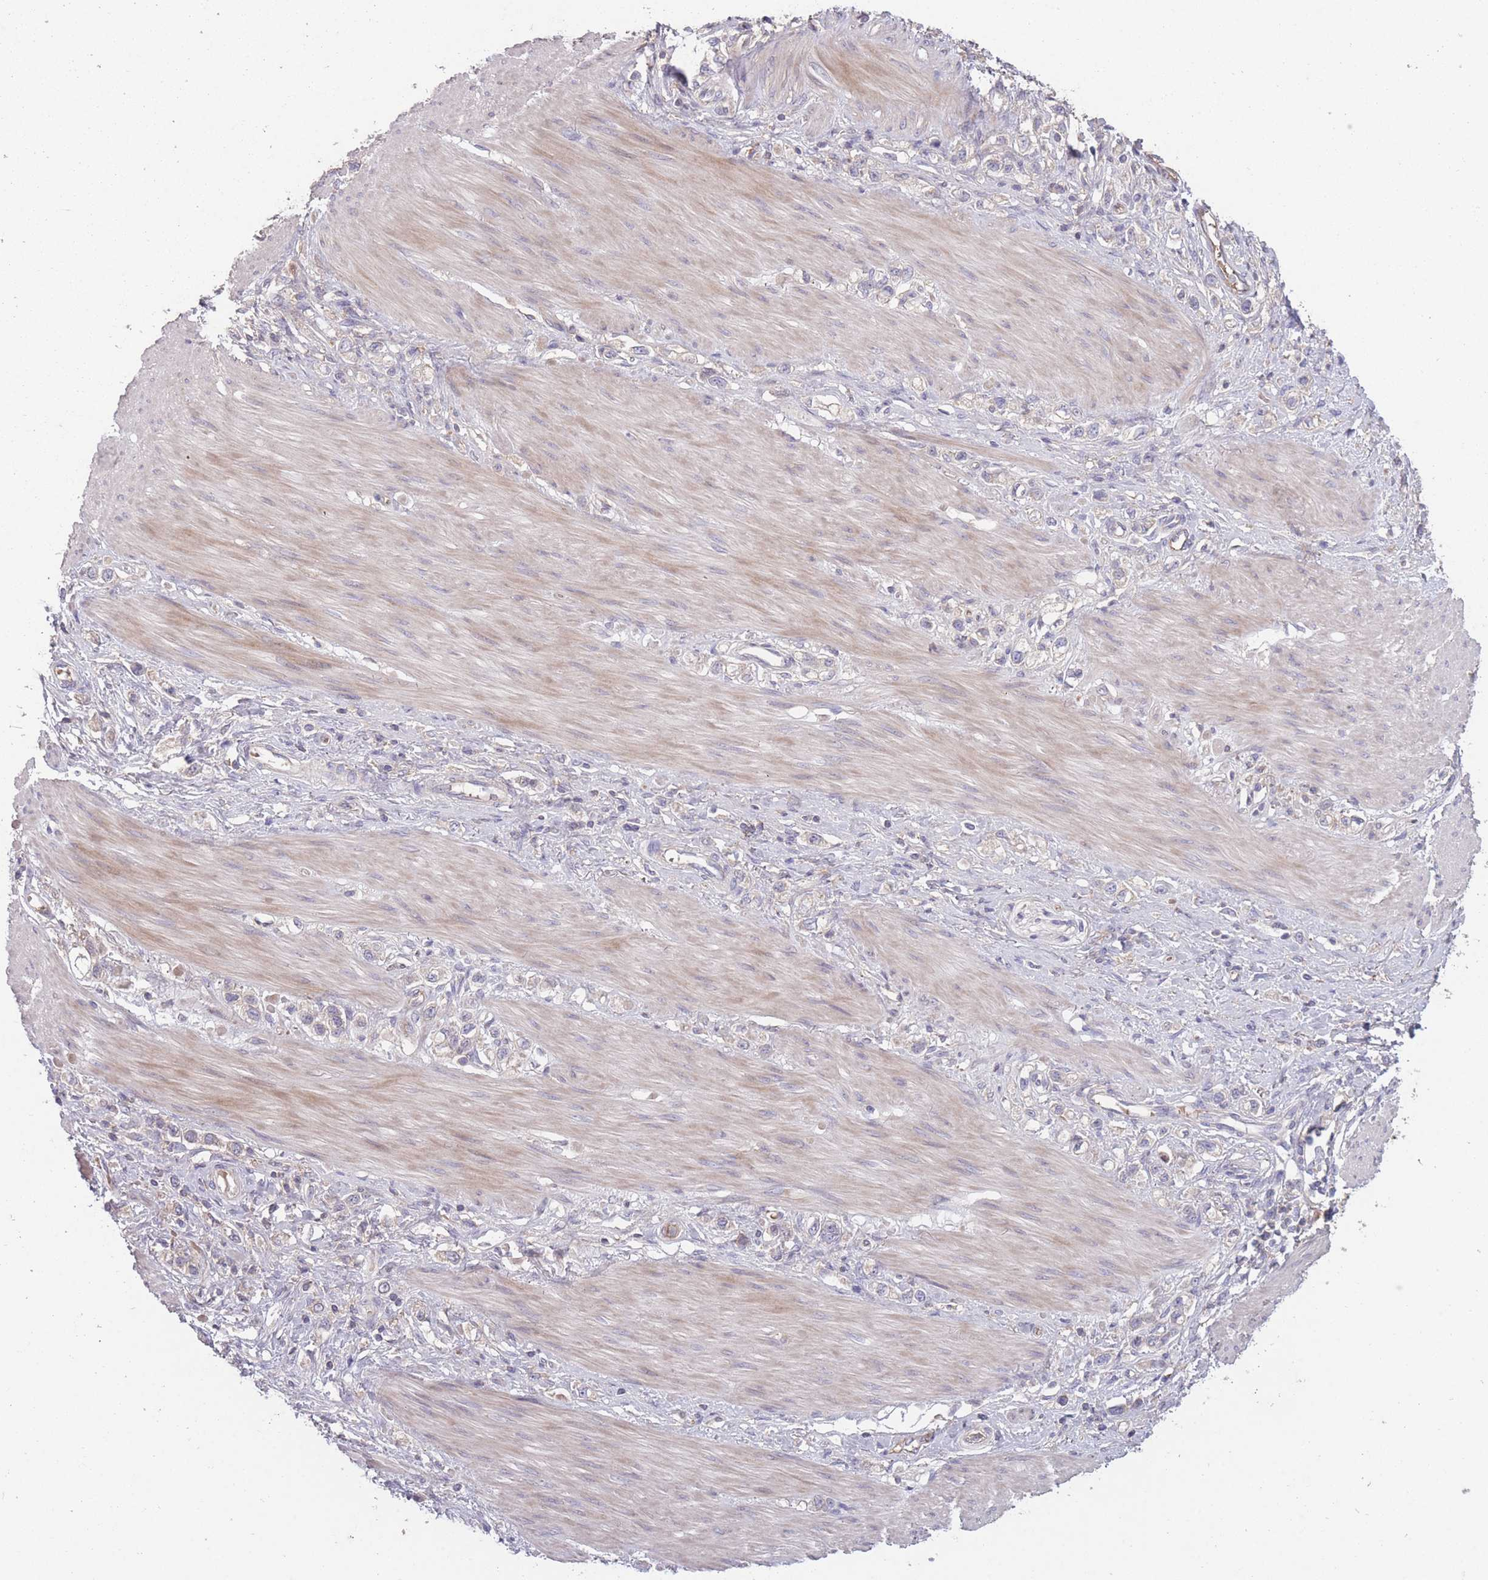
{"staining": {"intensity": "negative", "quantity": "none", "location": "none"}, "tissue": "stomach cancer", "cell_type": "Tumor cells", "image_type": "cancer", "snomed": [{"axis": "morphology", "description": "Adenocarcinoma, NOS"}, {"axis": "topography", "description": "Stomach"}], "caption": "Immunohistochemistry histopathology image of adenocarcinoma (stomach) stained for a protein (brown), which exhibits no positivity in tumor cells. (DAB (3,3'-diaminobenzidine) IHC visualized using brightfield microscopy, high magnification).", "gene": "OR2V2", "patient": {"sex": "female", "age": 65}}